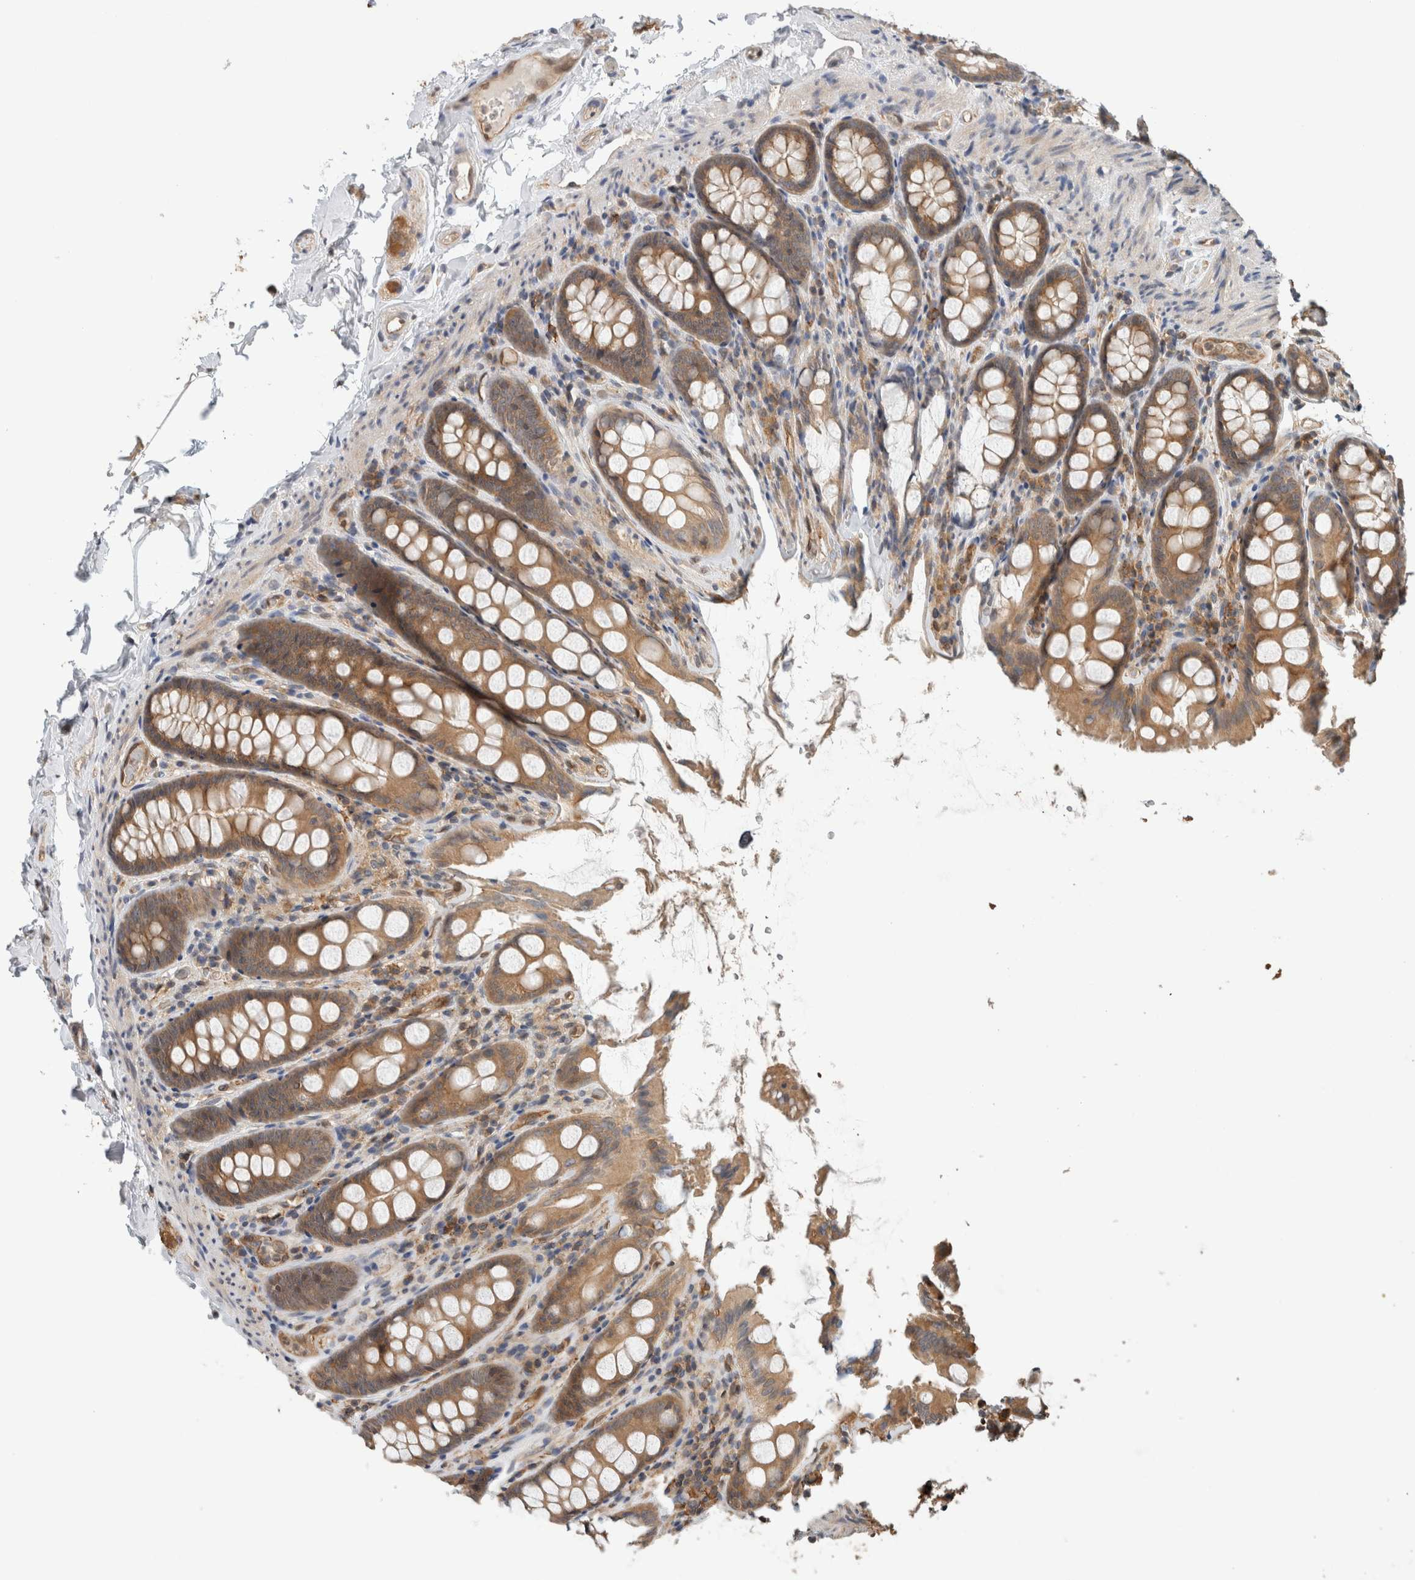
{"staining": {"intensity": "moderate", "quantity": ">75%", "location": "cytoplasmic/membranous"}, "tissue": "colon", "cell_type": "Endothelial cells", "image_type": "normal", "snomed": [{"axis": "morphology", "description": "Normal tissue, NOS"}, {"axis": "topography", "description": "Colon"}, {"axis": "topography", "description": "Peripheral nerve tissue"}], "caption": "Endothelial cells exhibit medium levels of moderate cytoplasmic/membranous positivity in approximately >75% of cells in normal human colon. (IHC, brightfield microscopy, high magnification).", "gene": "PFDN4", "patient": {"sex": "female", "age": 61}}